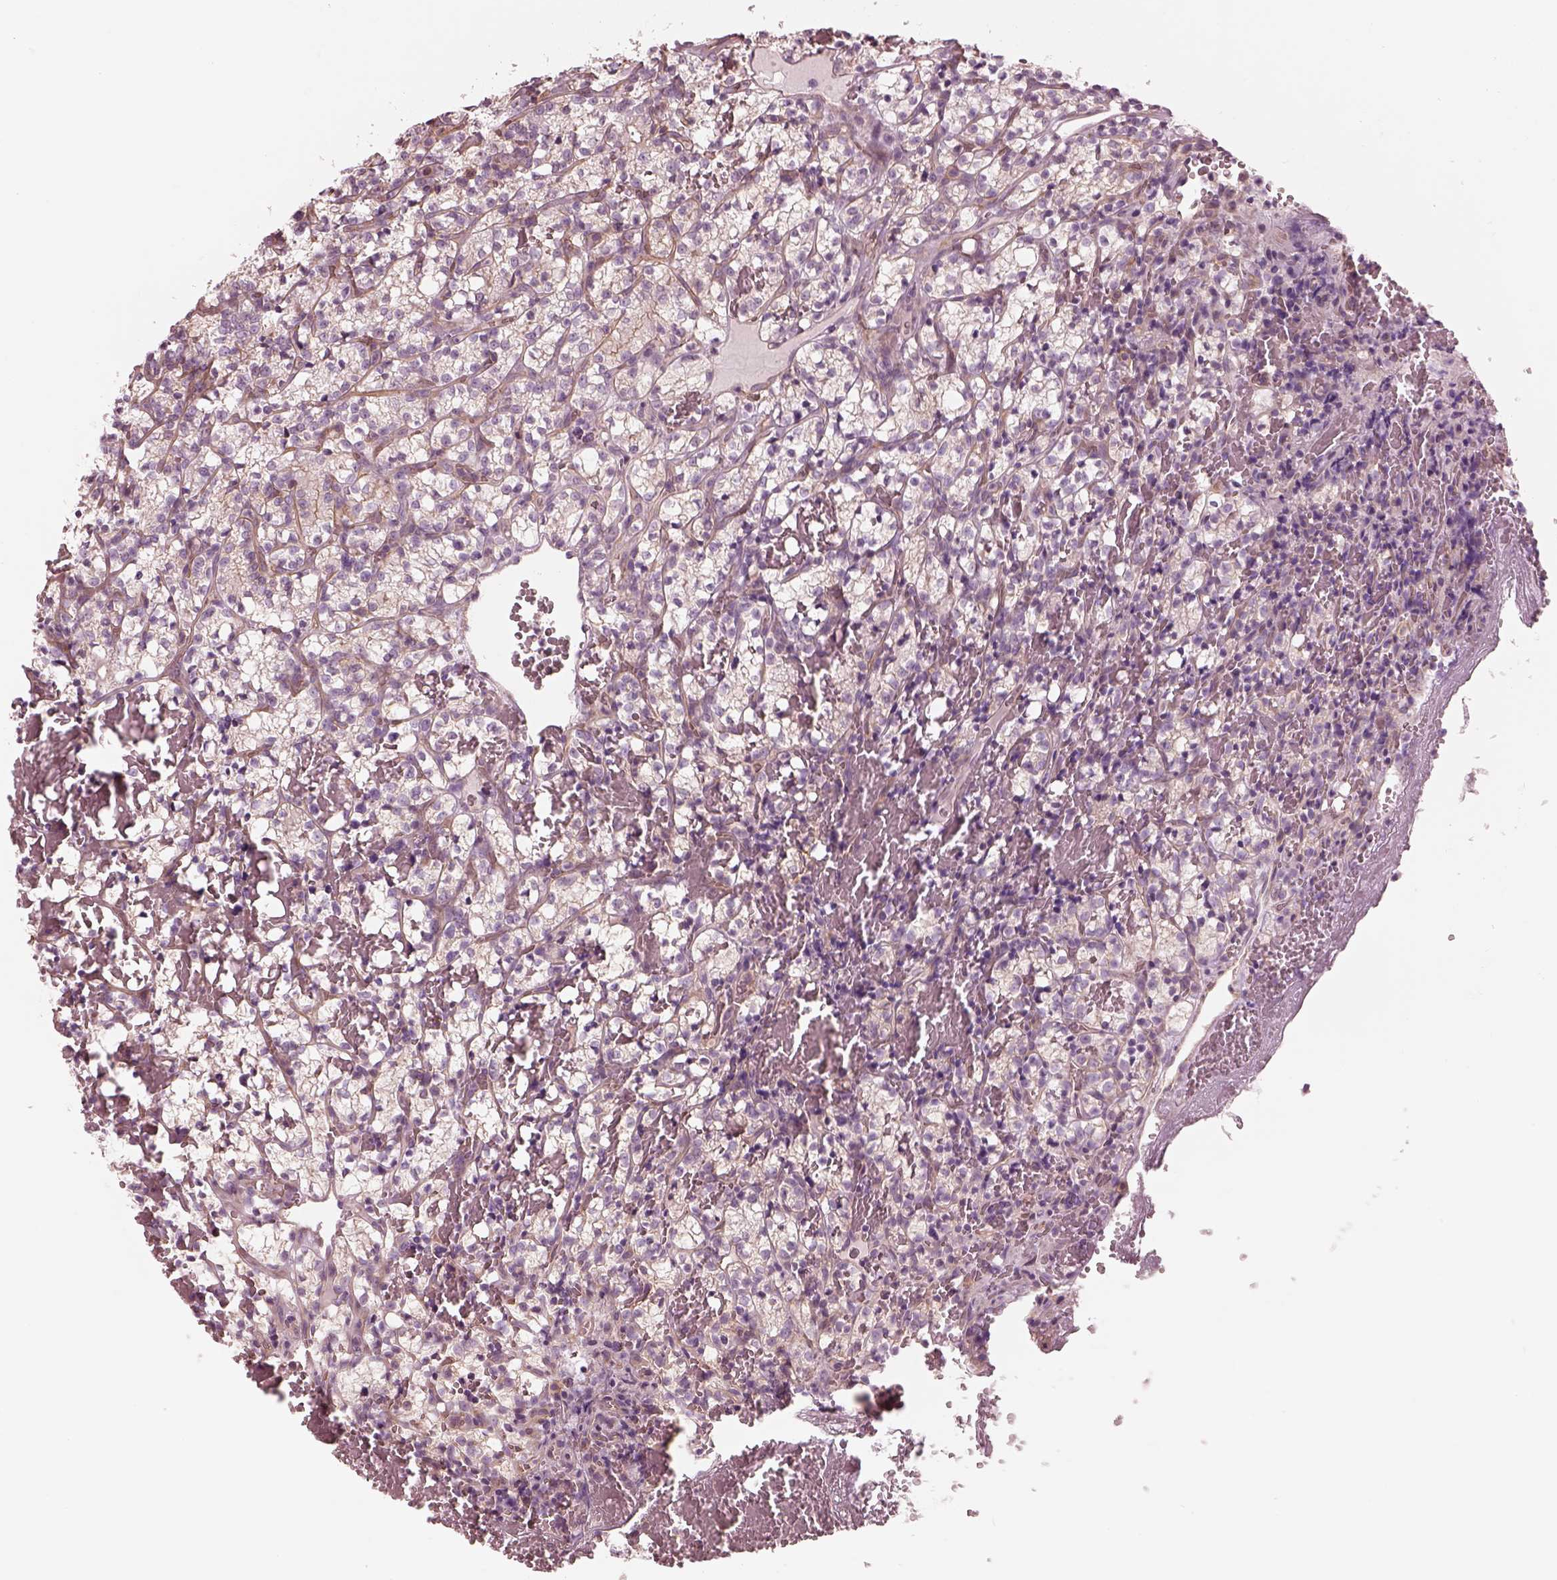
{"staining": {"intensity": "weak", "quantity": "25%-75%", "location": "cytoplasmic/membranous"}, "tissue": "renal cancer", "cell_type": "Tumor cells", "image_type": "cancer", "snomed": [{"axis": "morphology", "description": "Adenocarcinoma, NOS"}, {"axis": "topography", "description": "Kidney"}], "caption": "Immunohistochemical staining of renal cancer (adenocarcinoma) shows weak cytoplasmic/membranous protein positivity in approximately 25%-75% of tumor cells.", "gene": "ELAPOR1", "patient": {"sex": "female", "age": 69}}